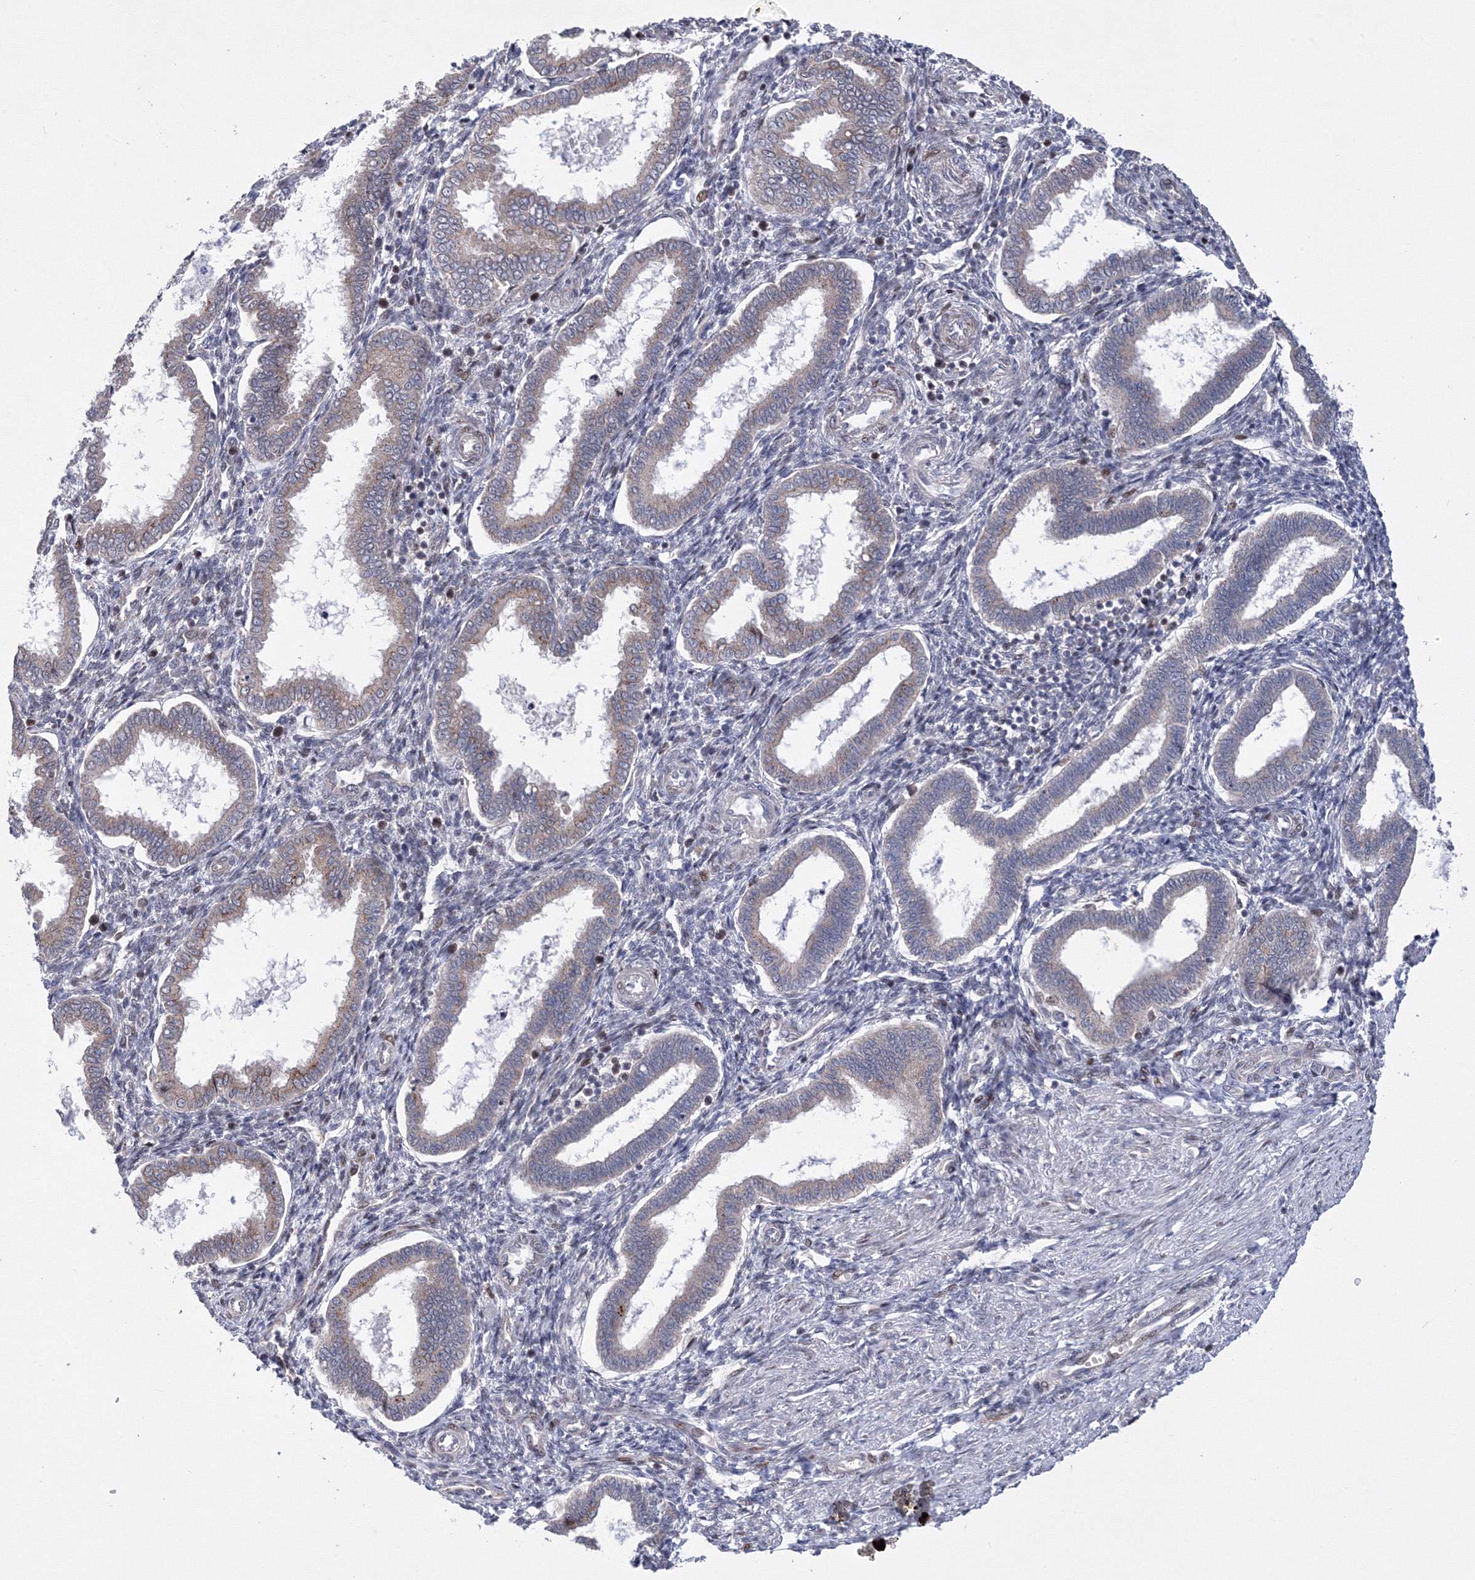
{"staining": {"intensity": "moderate", "quantity": "<25%", "location": "cytoplasmic/membranous,nuclear"}, "tissue": "endometrium", "cell_type": "Cells in endometrial stroma", "image_type": "normal", "snomed": [{"axis": "morphology", "description": "Normal tissue, NOS"}, {"axis": "topography", "description": "Endometrium"}], "caption": "The image demonstrates immunohistochemical staining of unremarkable endometrium. There is moderate cytoplasmic/membranous,nuclear expression is identified in approximately <25% of cells in endometrial stroma. Nuclei are stained in blue.", "gene": "GPN1", "patient": {"sex": "female", "age": 24}}